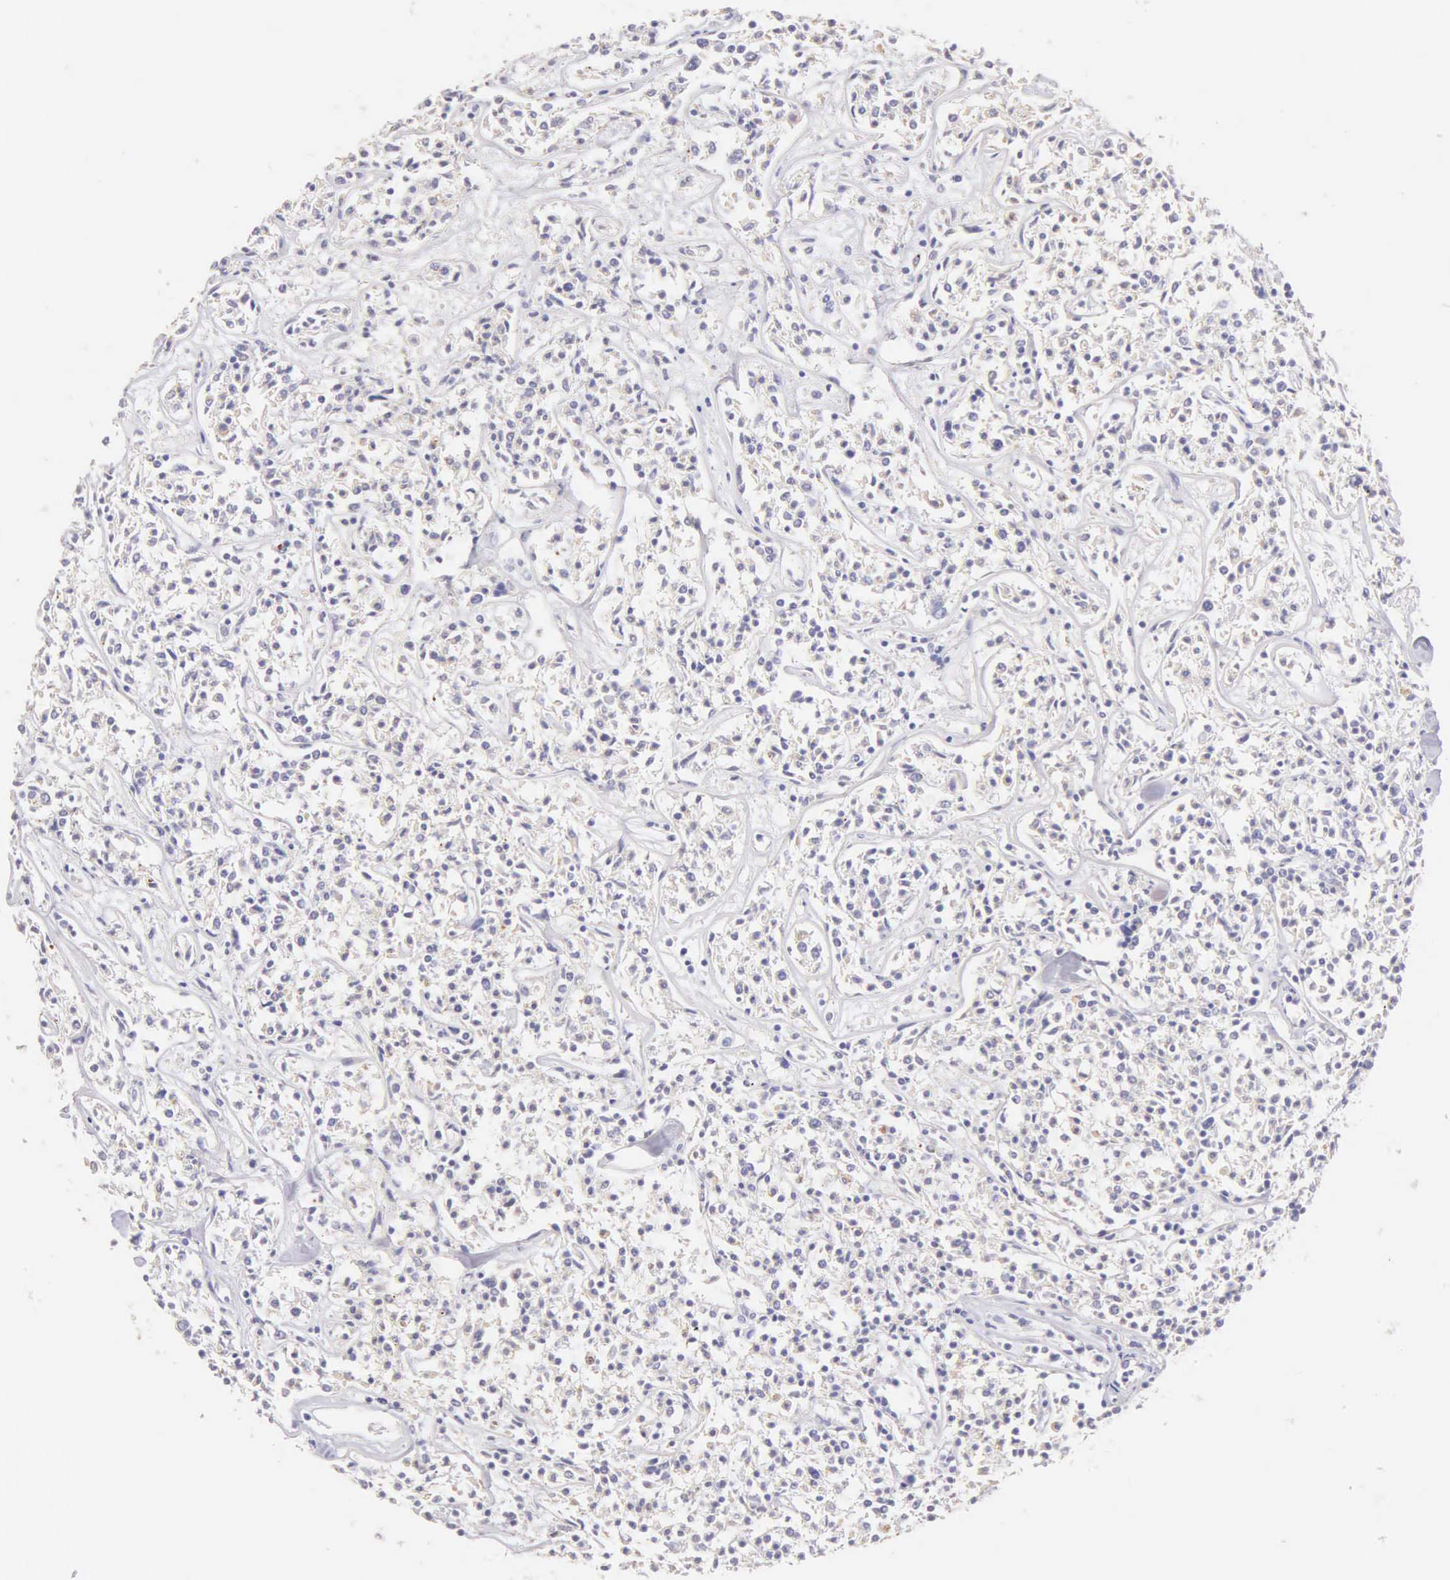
{"staining": {"intensity": "negative", "quantity": "none", "location": "none"}, "tissue": "lymphoma", "cell_type": "Tumor cells", "image_type": "cancer", "snomed": [{"axis": "morphology", "description": "Malignant lymphoma, non-Hodgkin's type, Low grade"}, {"axis": "topography", "description": "Small intestine"}], "caption": "An immunohistochemistry (IHC) photomicrograph of lymphoma is shown. There is no staining in tumor cells of lymphoma.", "gene": "ESR1", "patient": {"sex": "female", "age": 59}}